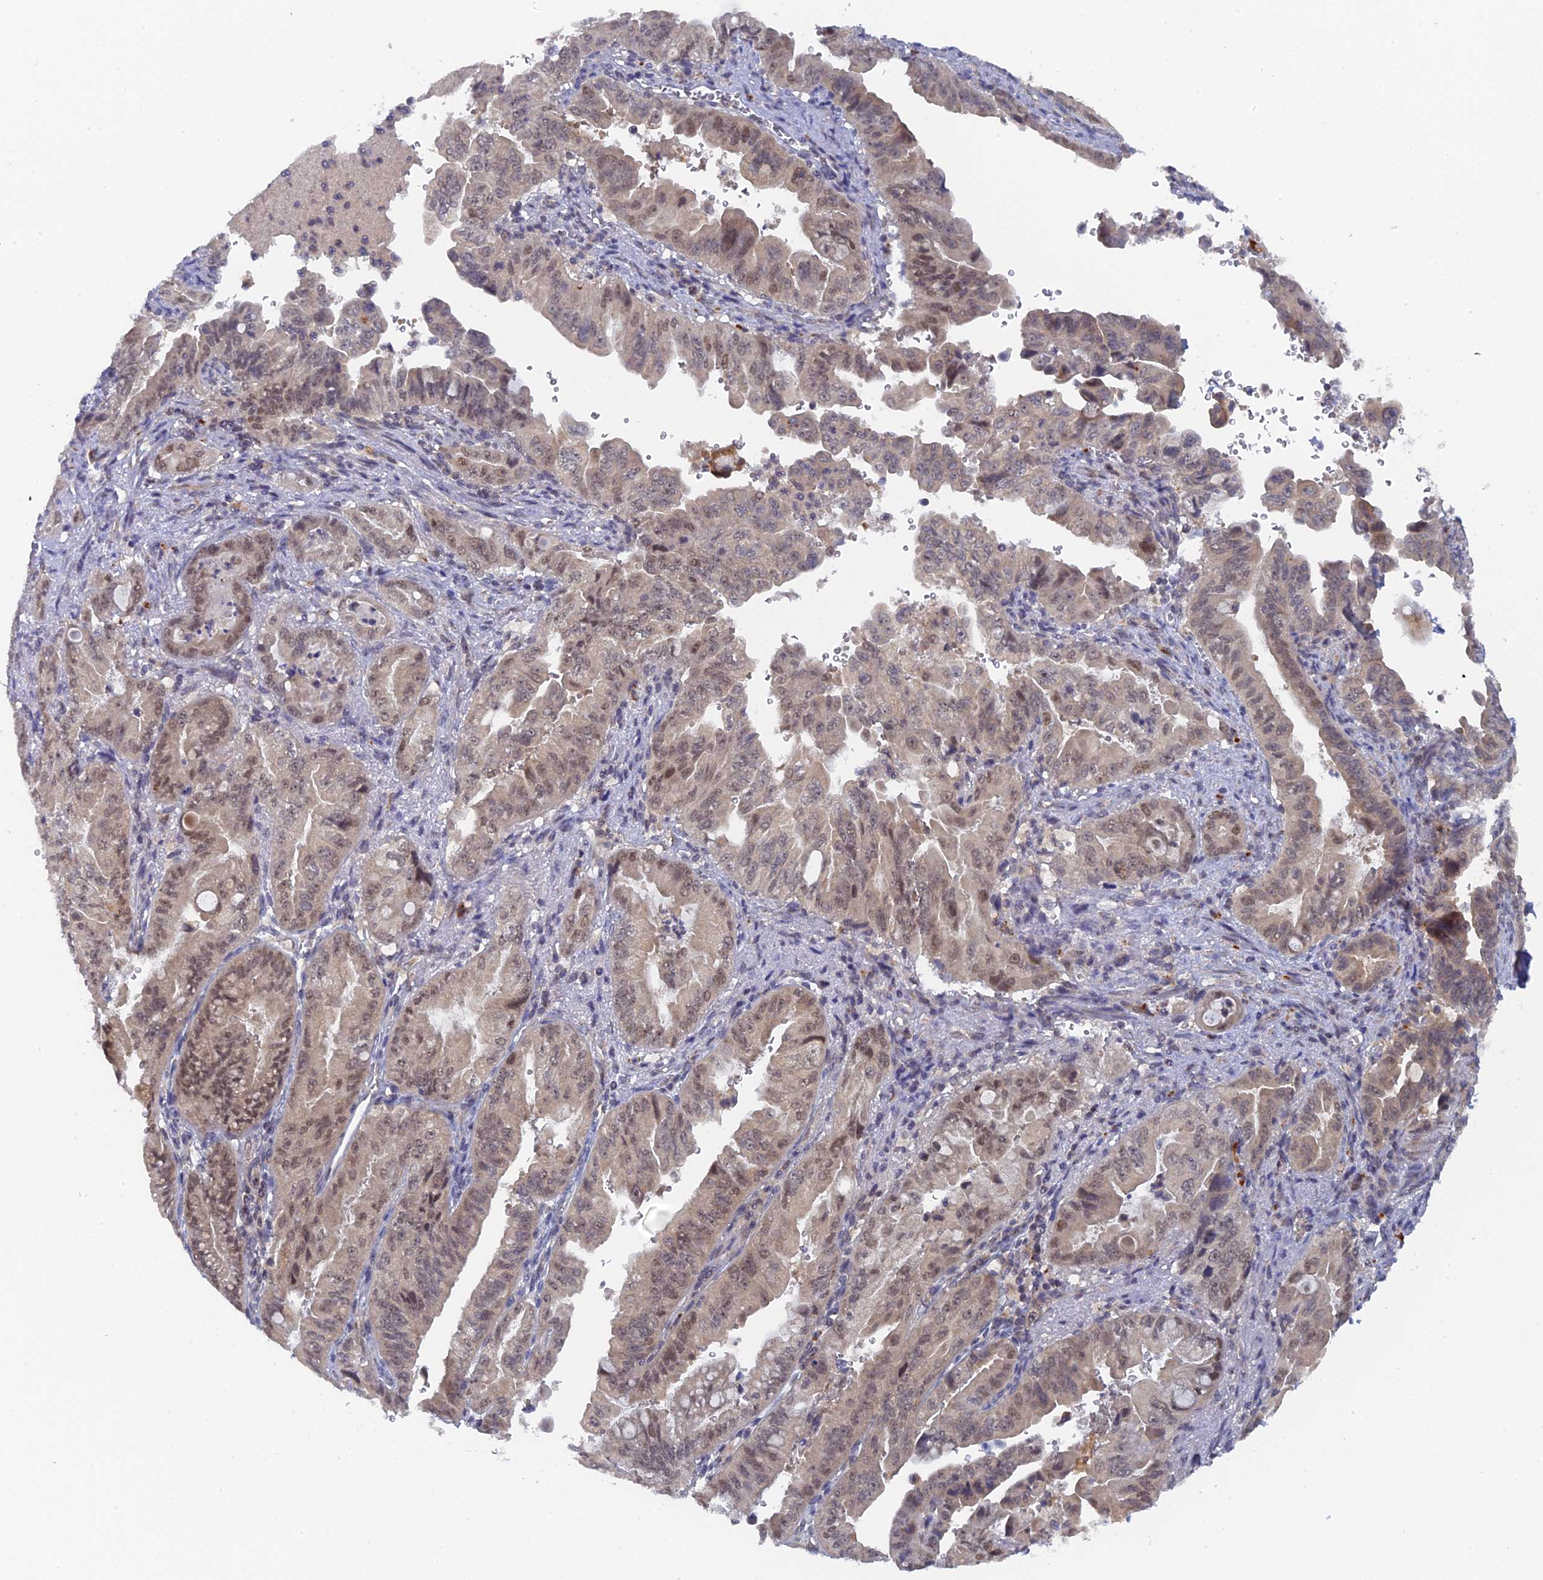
{"staining": {"intensity": "weak", "quantity": "25%-75%", "location": "nuclear"}, "tissue": "pancreatic cancer", "cell_type": "Tumor cells", "image_type": "cancer", "snomed": [{"axis": "morphology", "description": "Adenocarcinoma, NOS"}, {"axis": "topography", "description": "Pancreas"}], "caption": "Pancreatic cancer (adenocarcinoma) was stained to show a protein in brown. There is low levels of weak nuclear staining in about 25%-75% of tumor cells. Using DAB (brown) and hematoxylin (blue) stains, captured at high magnification using brightfield microscopy.", "gene": "MIGA2", "patient": {"sex": "male", "age": 70}}